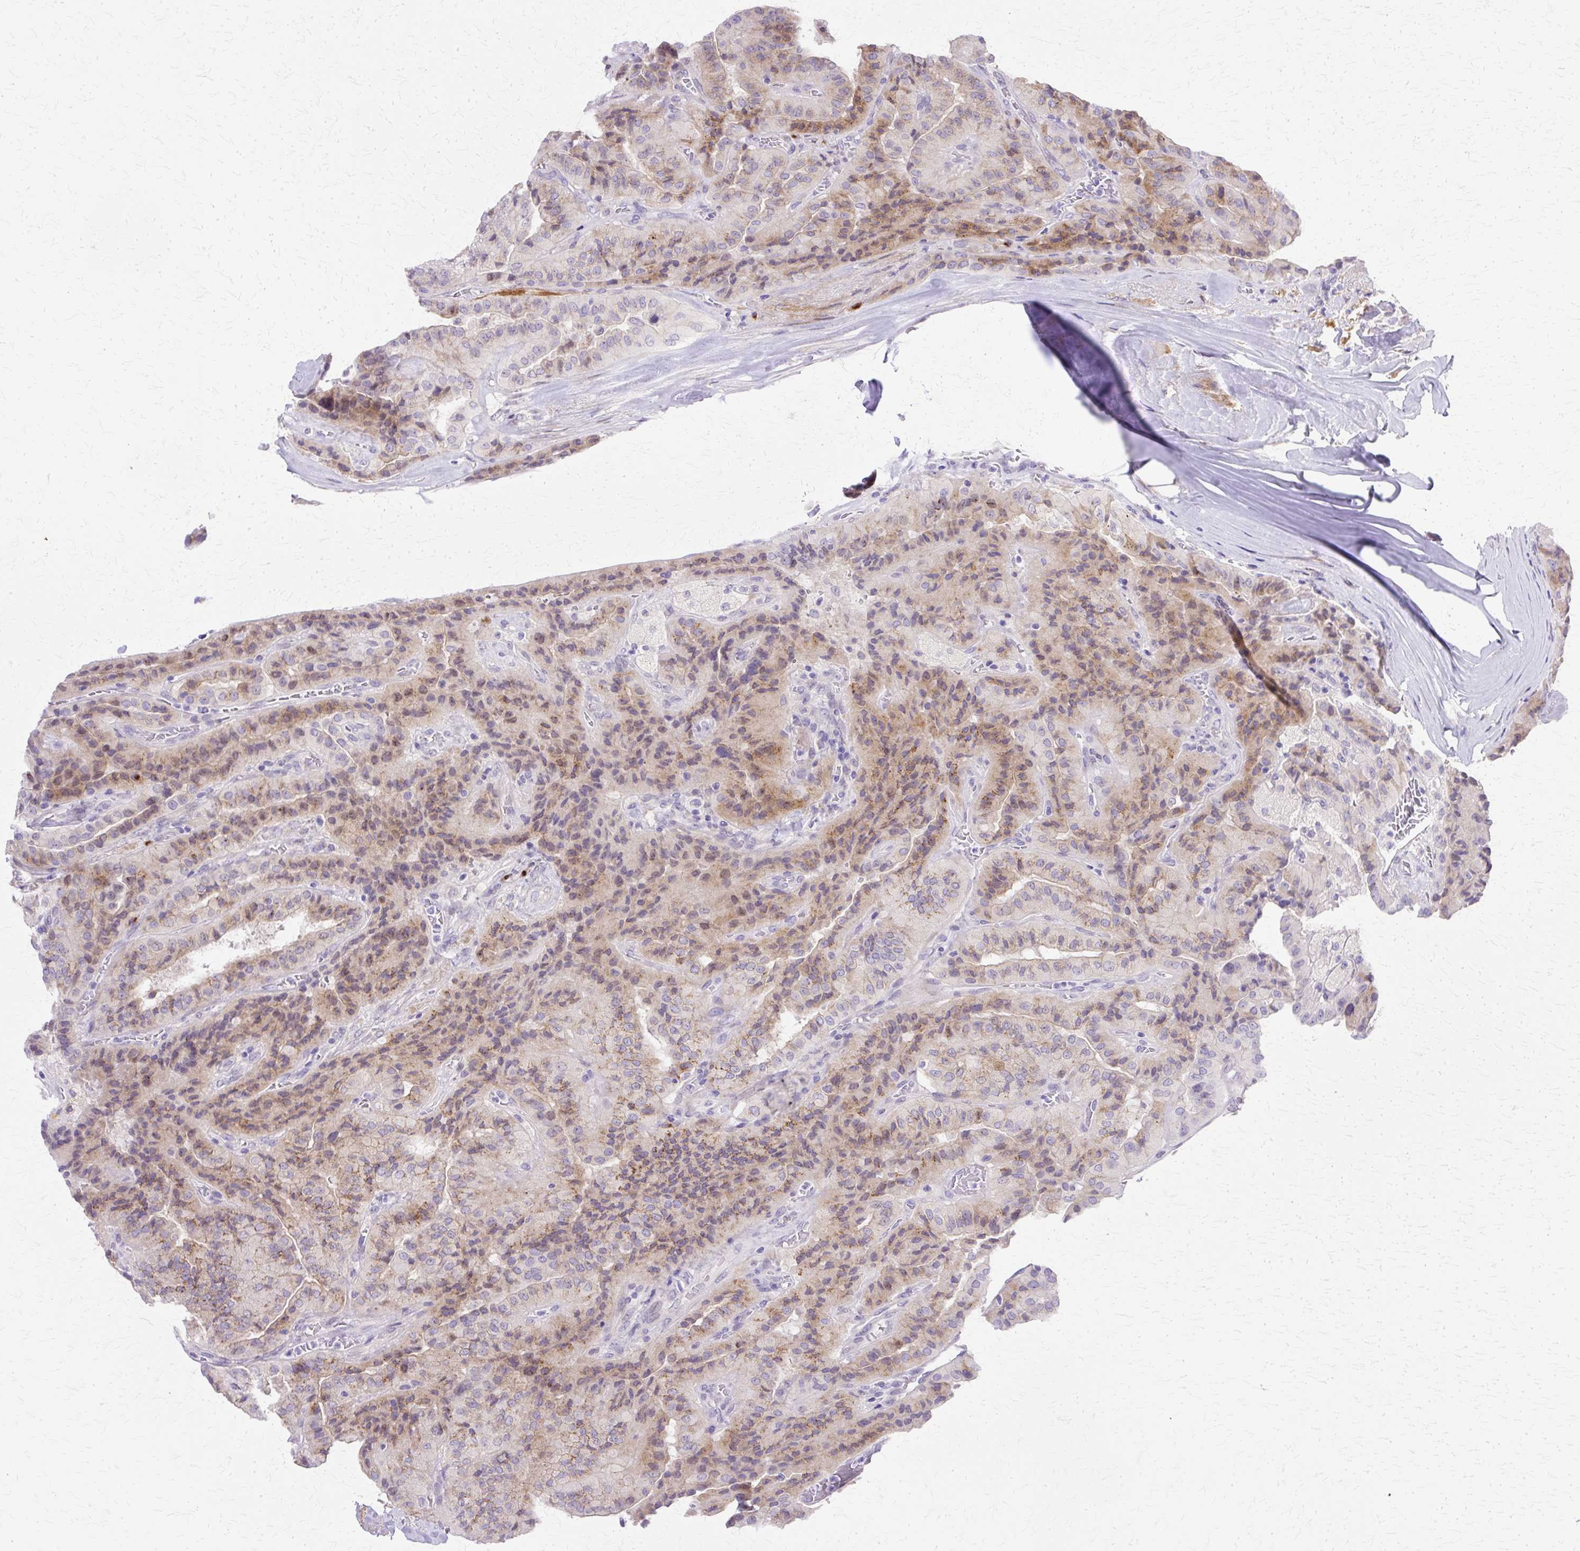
{"staining": {"intensity": "moderate", "quantity": "25%-75%", "location": "cytoplasmic/membranous"}, "tissue": "thyroid cancer", "cell_type": "Tumor cells", "image_type": "cancer", "snomed": [{"axis": "morphology", "description": "Normal tissue, NOS"}, {"axis": "morphology", "description": "Papillary adenocarcinoma, NOS"}, {"axis": "topography", "description": "Thyroid gland"}], "caption": "Thyroid papillary adenocarcinoma stained for a protein displays moderate cytoplasmic/membranous positivity in tumor cells.", "gene": "TBC1D3G", "patient": {"sex": "female", "age": 59}}